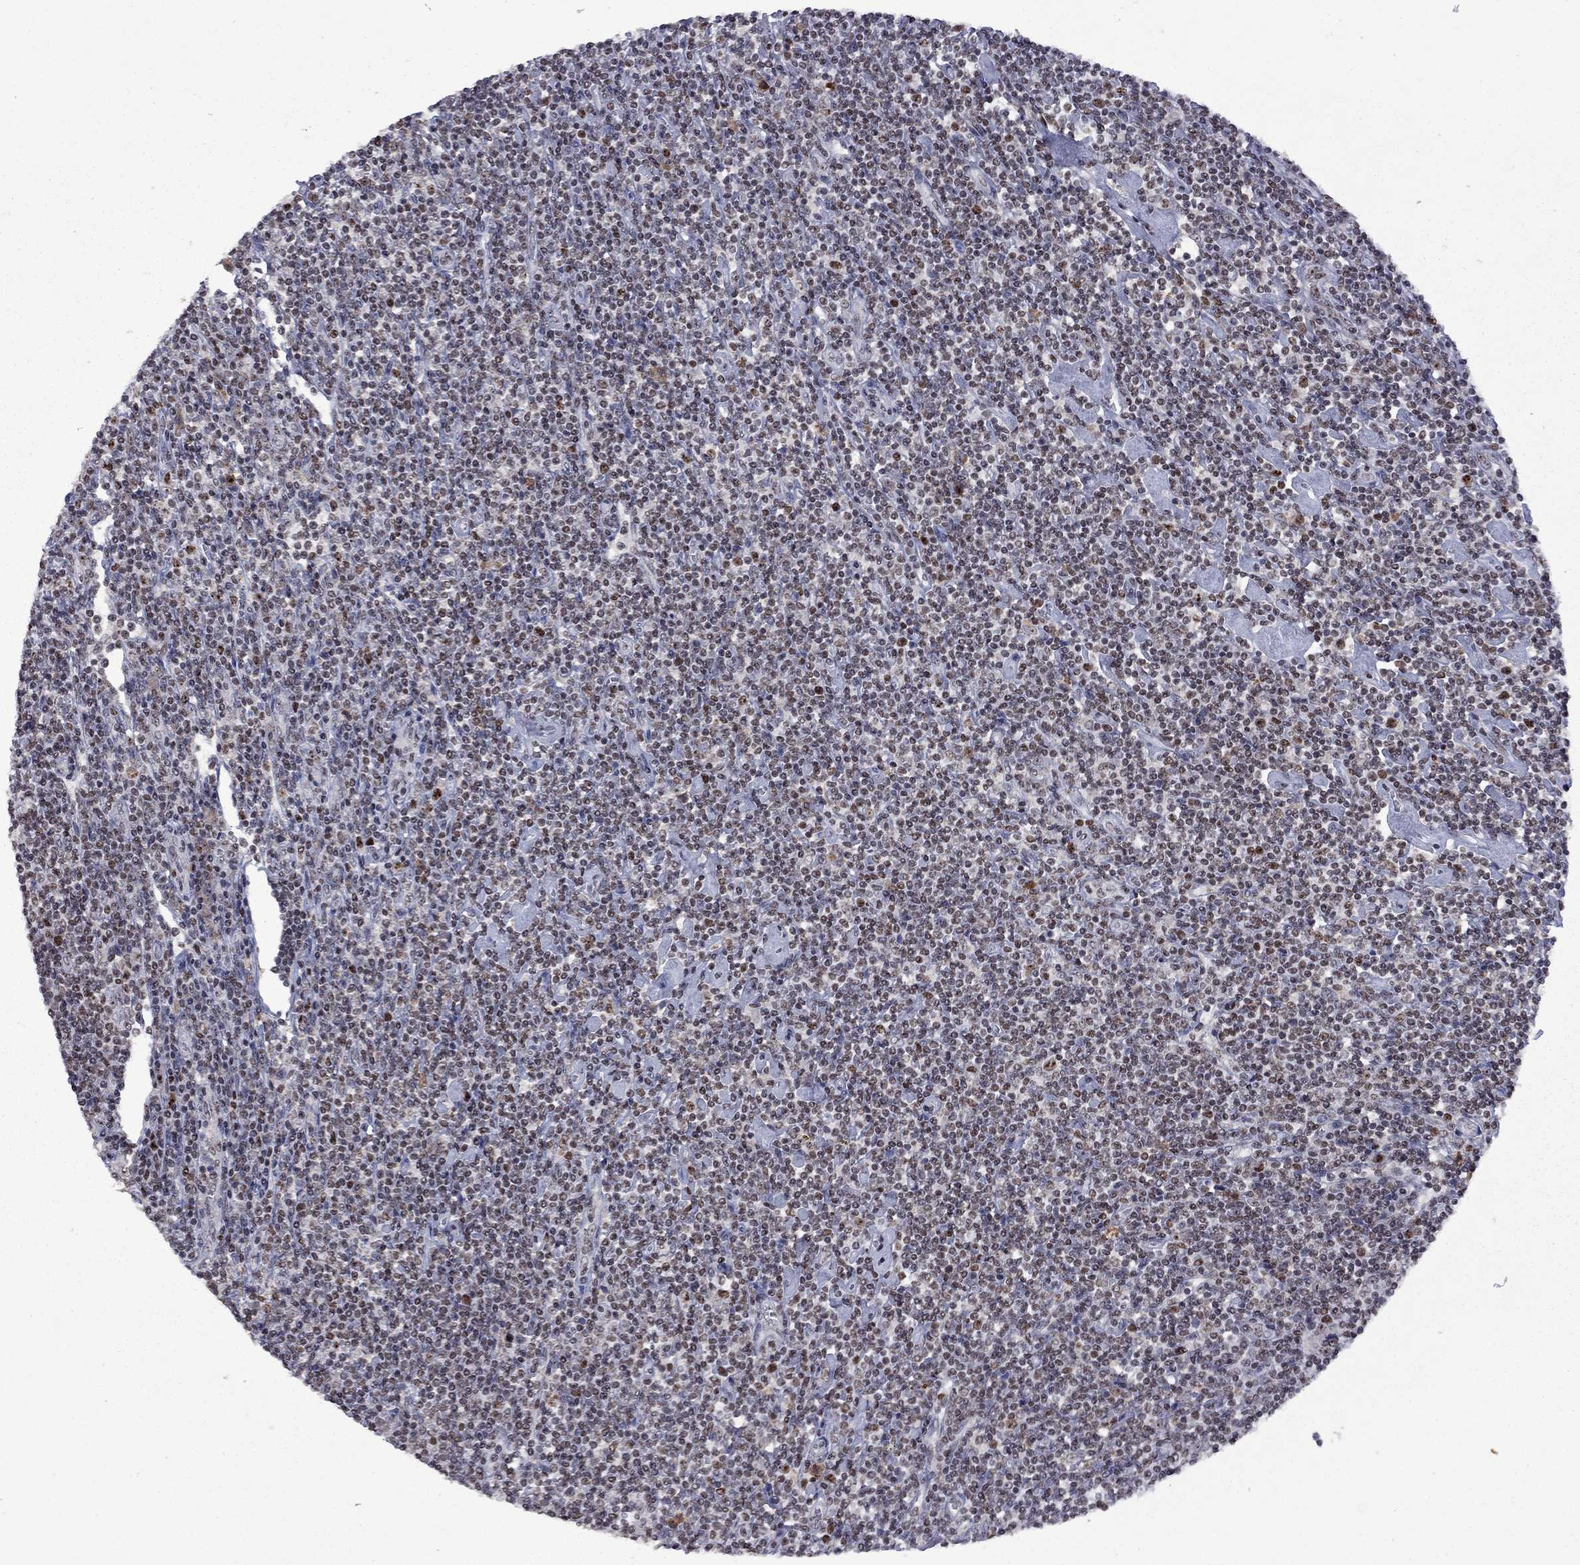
{"staining": {"intensity": "moderate", "quantity": ">75%", "location": "nuclear"}, "tissue": "lymphoma", "cell_type": "Tumor cells", "image_type": "cancer", "snomed": [{"axis": "morphology", "description": "Hodgkin's disease, NOS"}, {"axis": "topography", "description": "Lymph node"}], "caption": "The photomicrograph exhibits a brown stain indicating the presence of a protein in the nuclear of tumor cells in lymphoma.", "gene": "SPOUT1", "patient": {"sex": "male", "age": 40}}